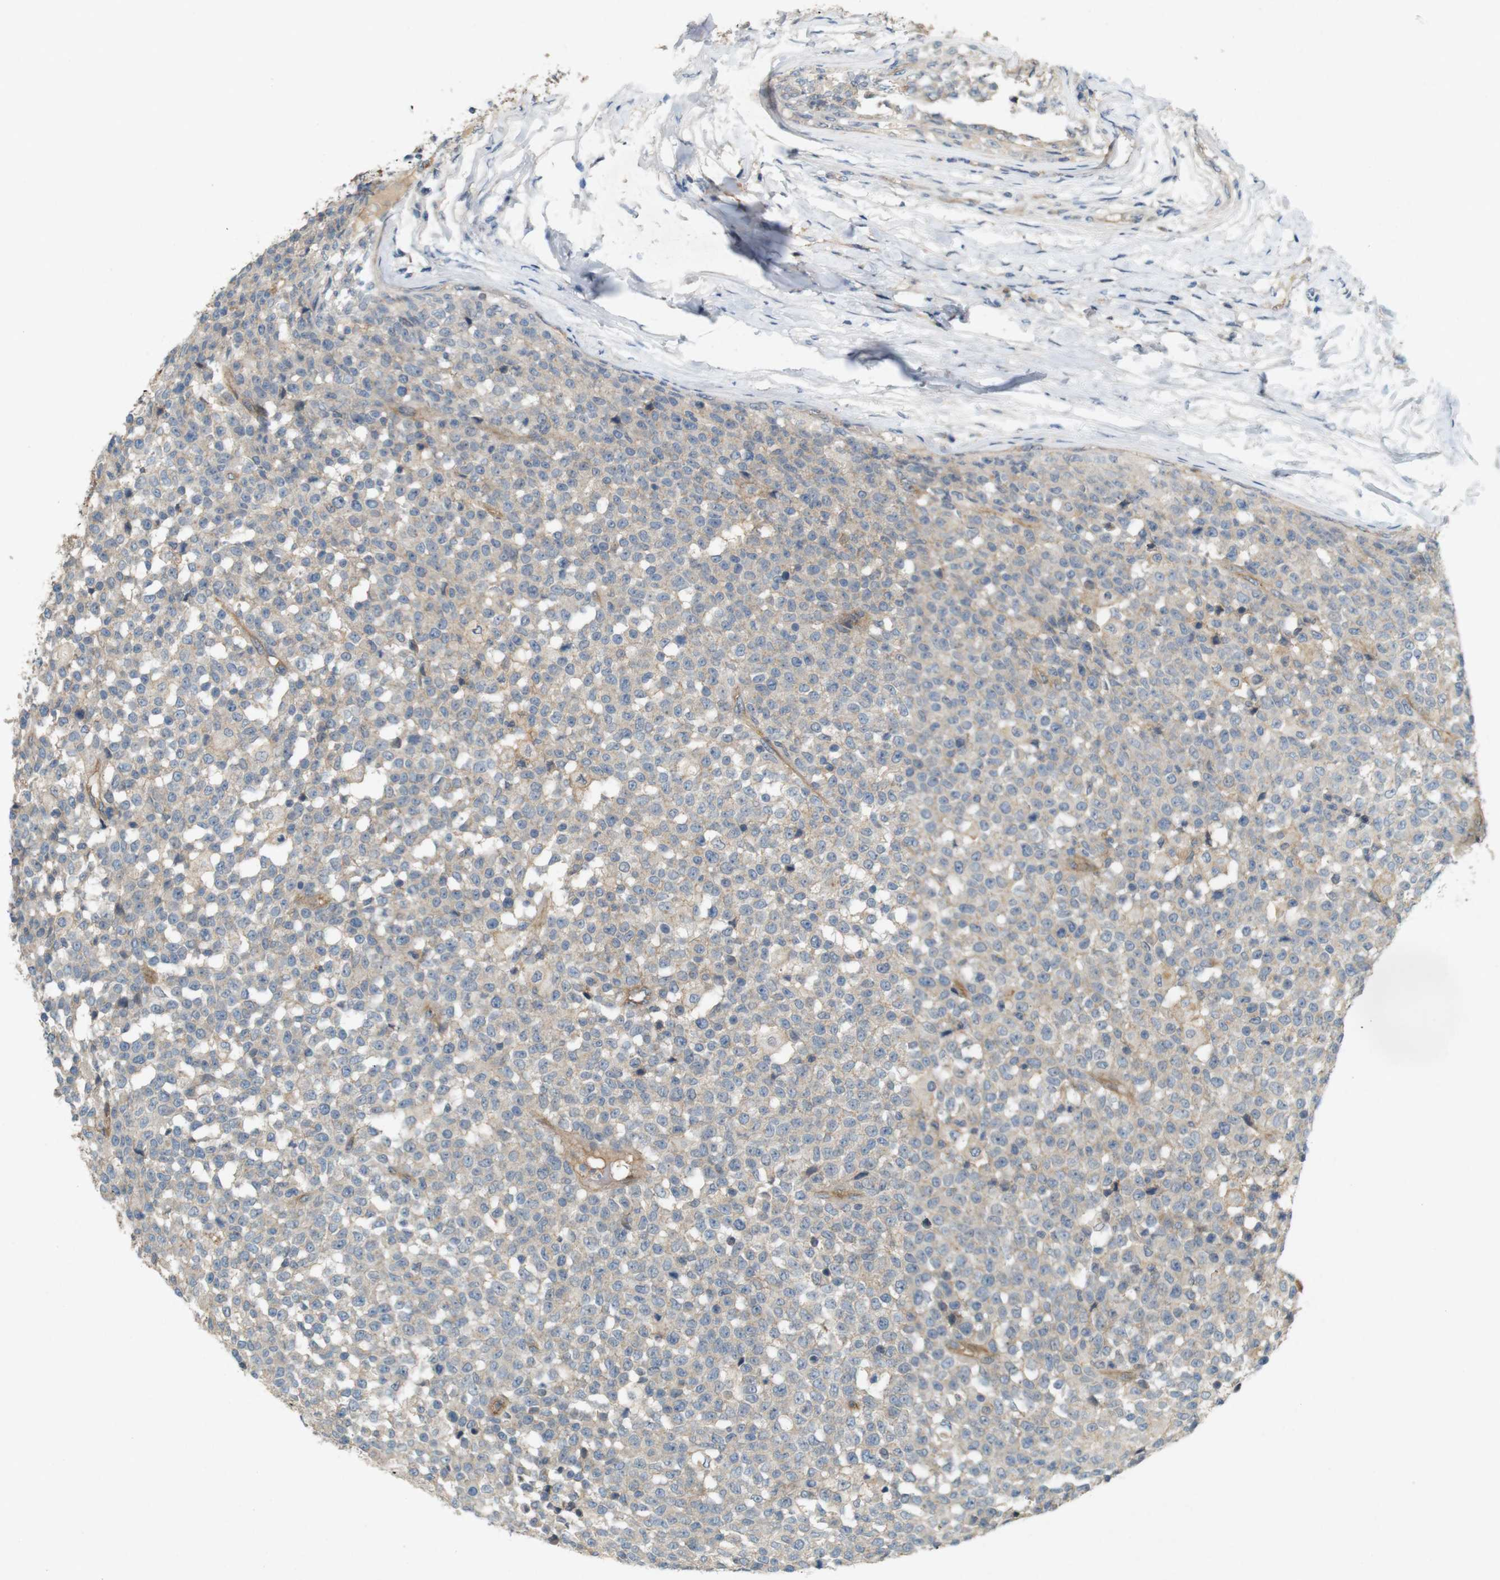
{"staining": {"intensity": "weak", "quantity": "<25%", "location": "cytoplasmic/membranous"}, "tissue": "testis cancer", "cell_type": "Tumor cells", "image_type": "cancer", "snomed": [{"axis": "morphology", "description": "Seminoma, NOS"}, {"axis": "topography", "description": "Testis"}], "caption": "IHC photomicrograph of neoplastic tissue: human seminoma (testis) stained with DAB exhibits no significant protein positivity in tumor cells. Brightfield microscopy of immunohistochemistry (IHC) stained with DAB (brown) and hematoxylin (blue), captured at high magnification.", "gene": "PVR", "patient": {"sex": "male", "age": 59}}